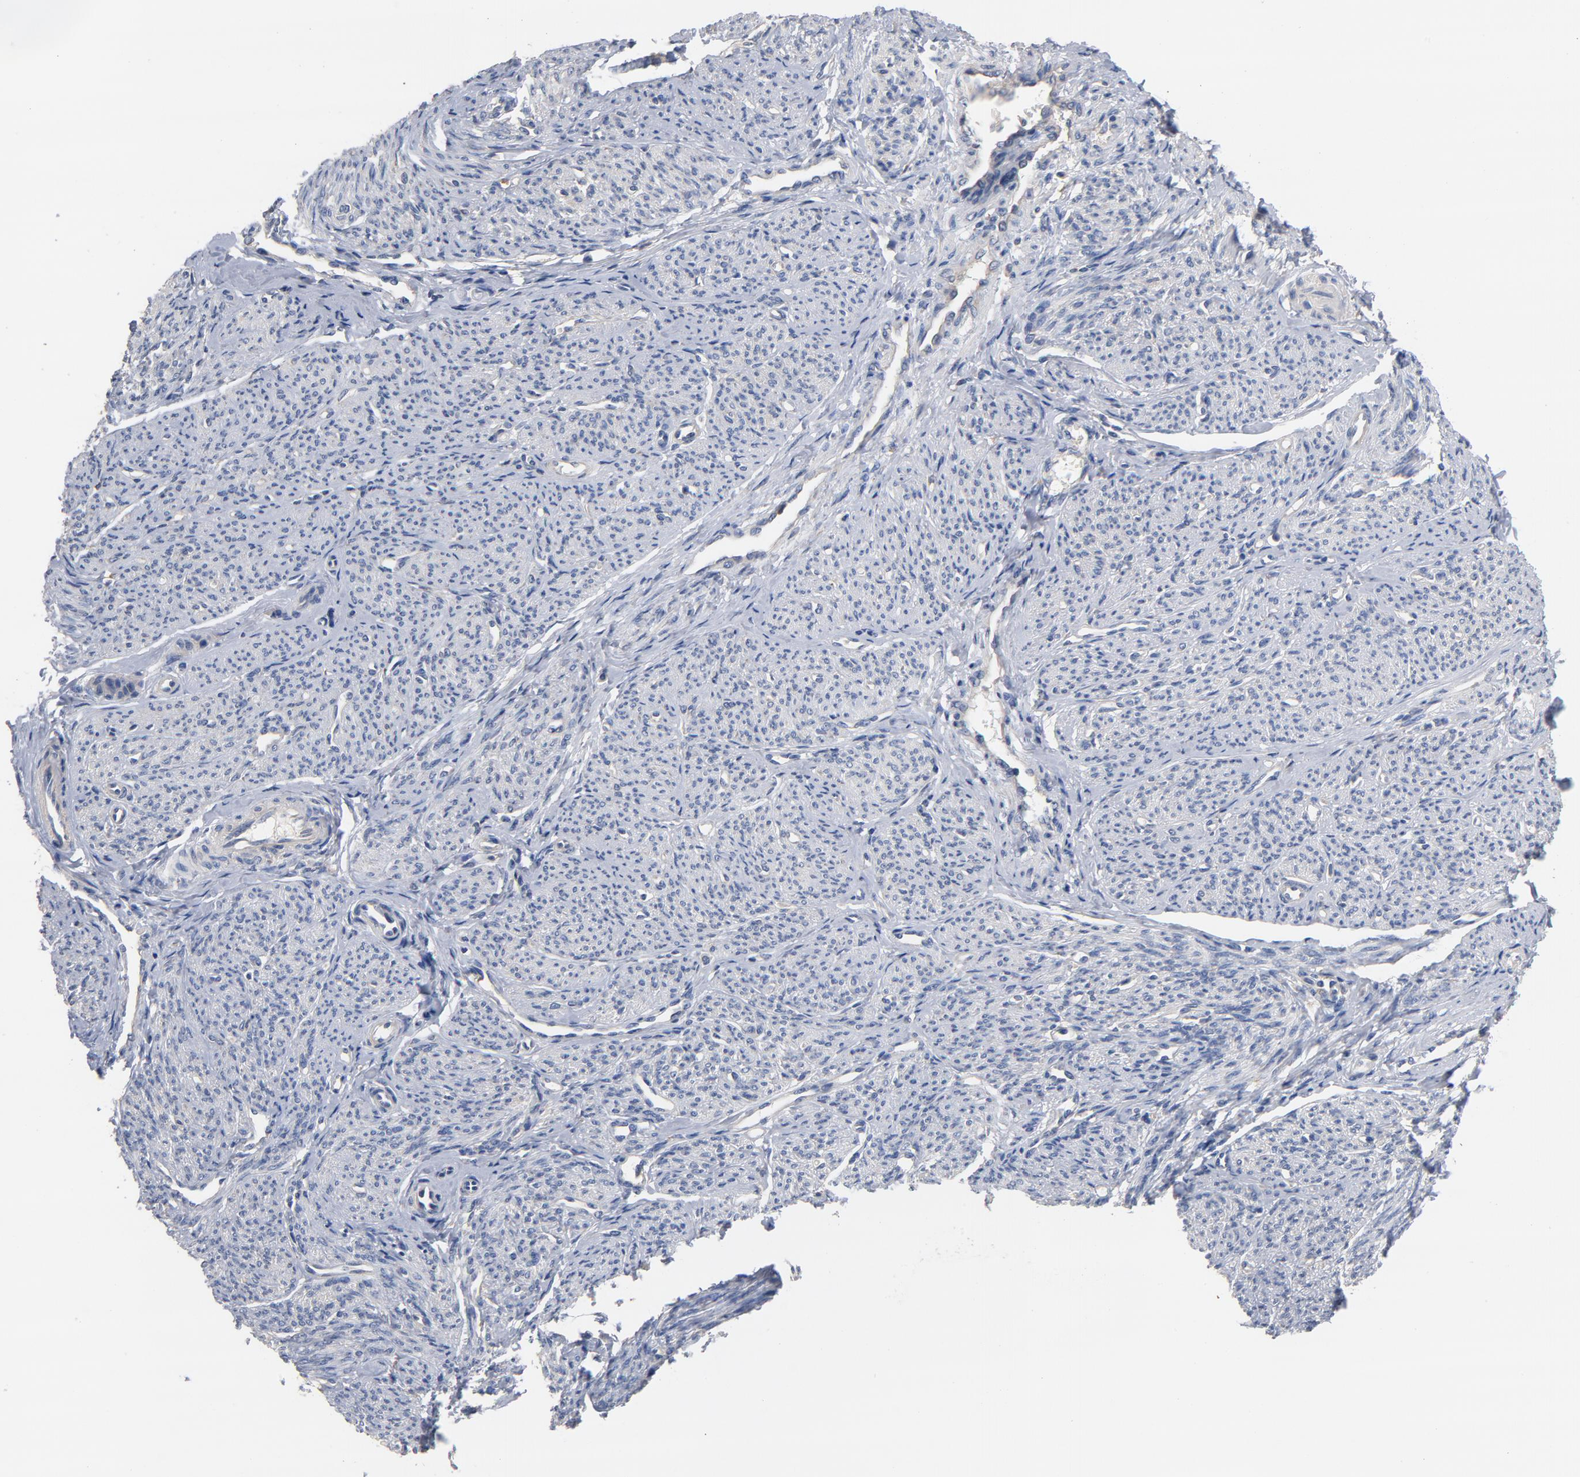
{"staining": {"intensity": "negative", "quantity": "none", "location": "none"}, "tissue": "smooth muscle", "cell_type": "Smooth muscle cells", "image_type": "normal", "snomed": [{"axis": "morphology", "description": "Normal tissue, NOS"}, {"axis": "topography", "description": "Smooth muscle"}], "caption": "Protein analysis of normal smooth muscle demonstrates no significant staining in smooth muscle cells.", "gene": "TLR4", "patient": {"sex": "female", "age": 65}}